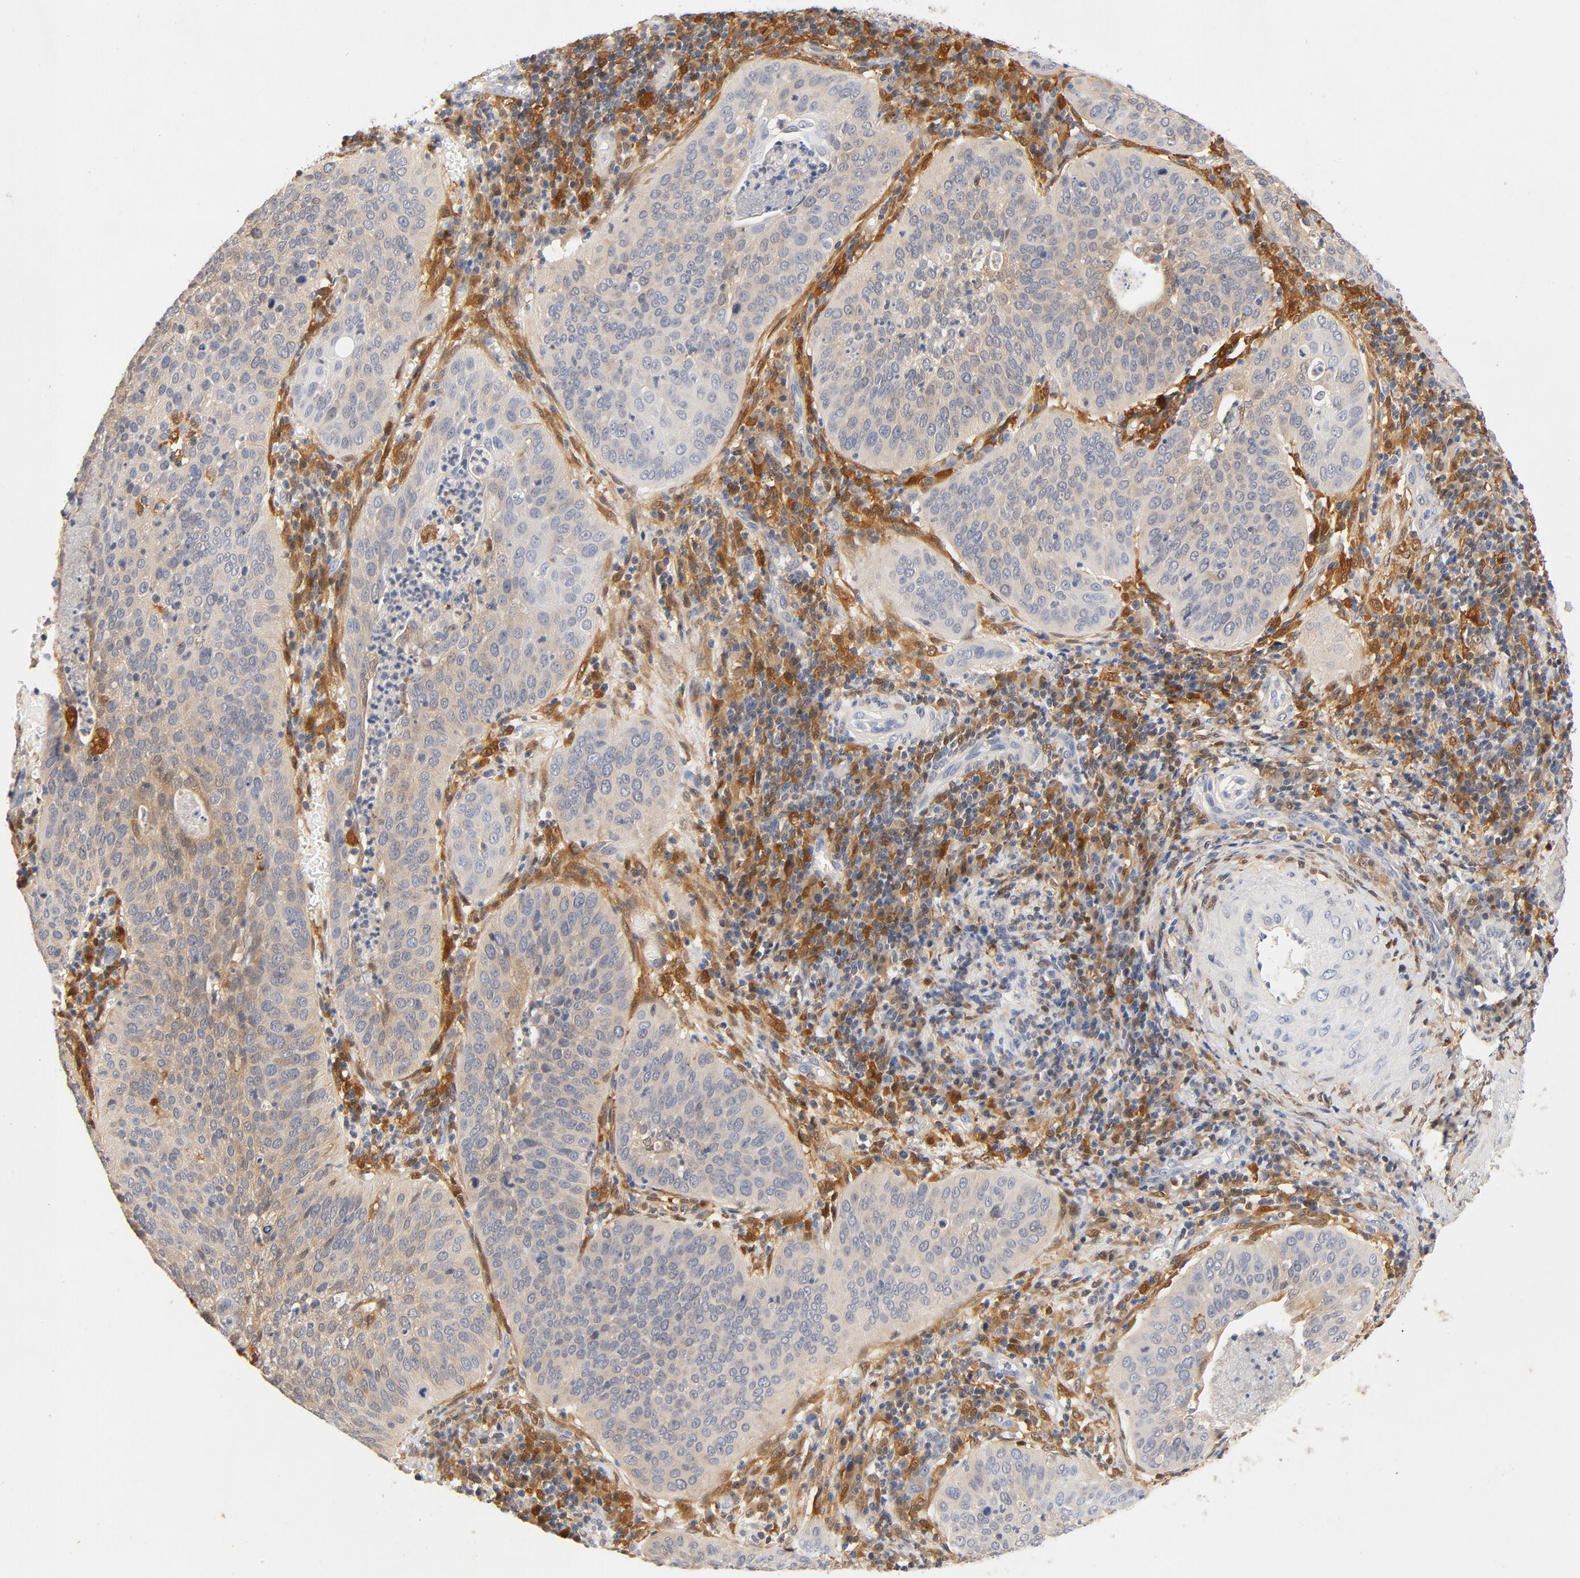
{"staining": {"intensity": "weak", "quantity": "<25%", "location": "cytoplasmic/membranous"}, "tissue": "cervical cancer", "cell_type": "Tumor cells", "image_type": "cancer", "snomed": [{"axis": "morphology", "description": "Squamous cell carcinoma, NOS"}, {"axis": "topography", "description": "Cervix"}], "caption": "There is no significant positivity in tumor cells of cervical squamous cell carcinoma.", "gene": "STAT1", "patient": {"sex": "female", "age": 39}}